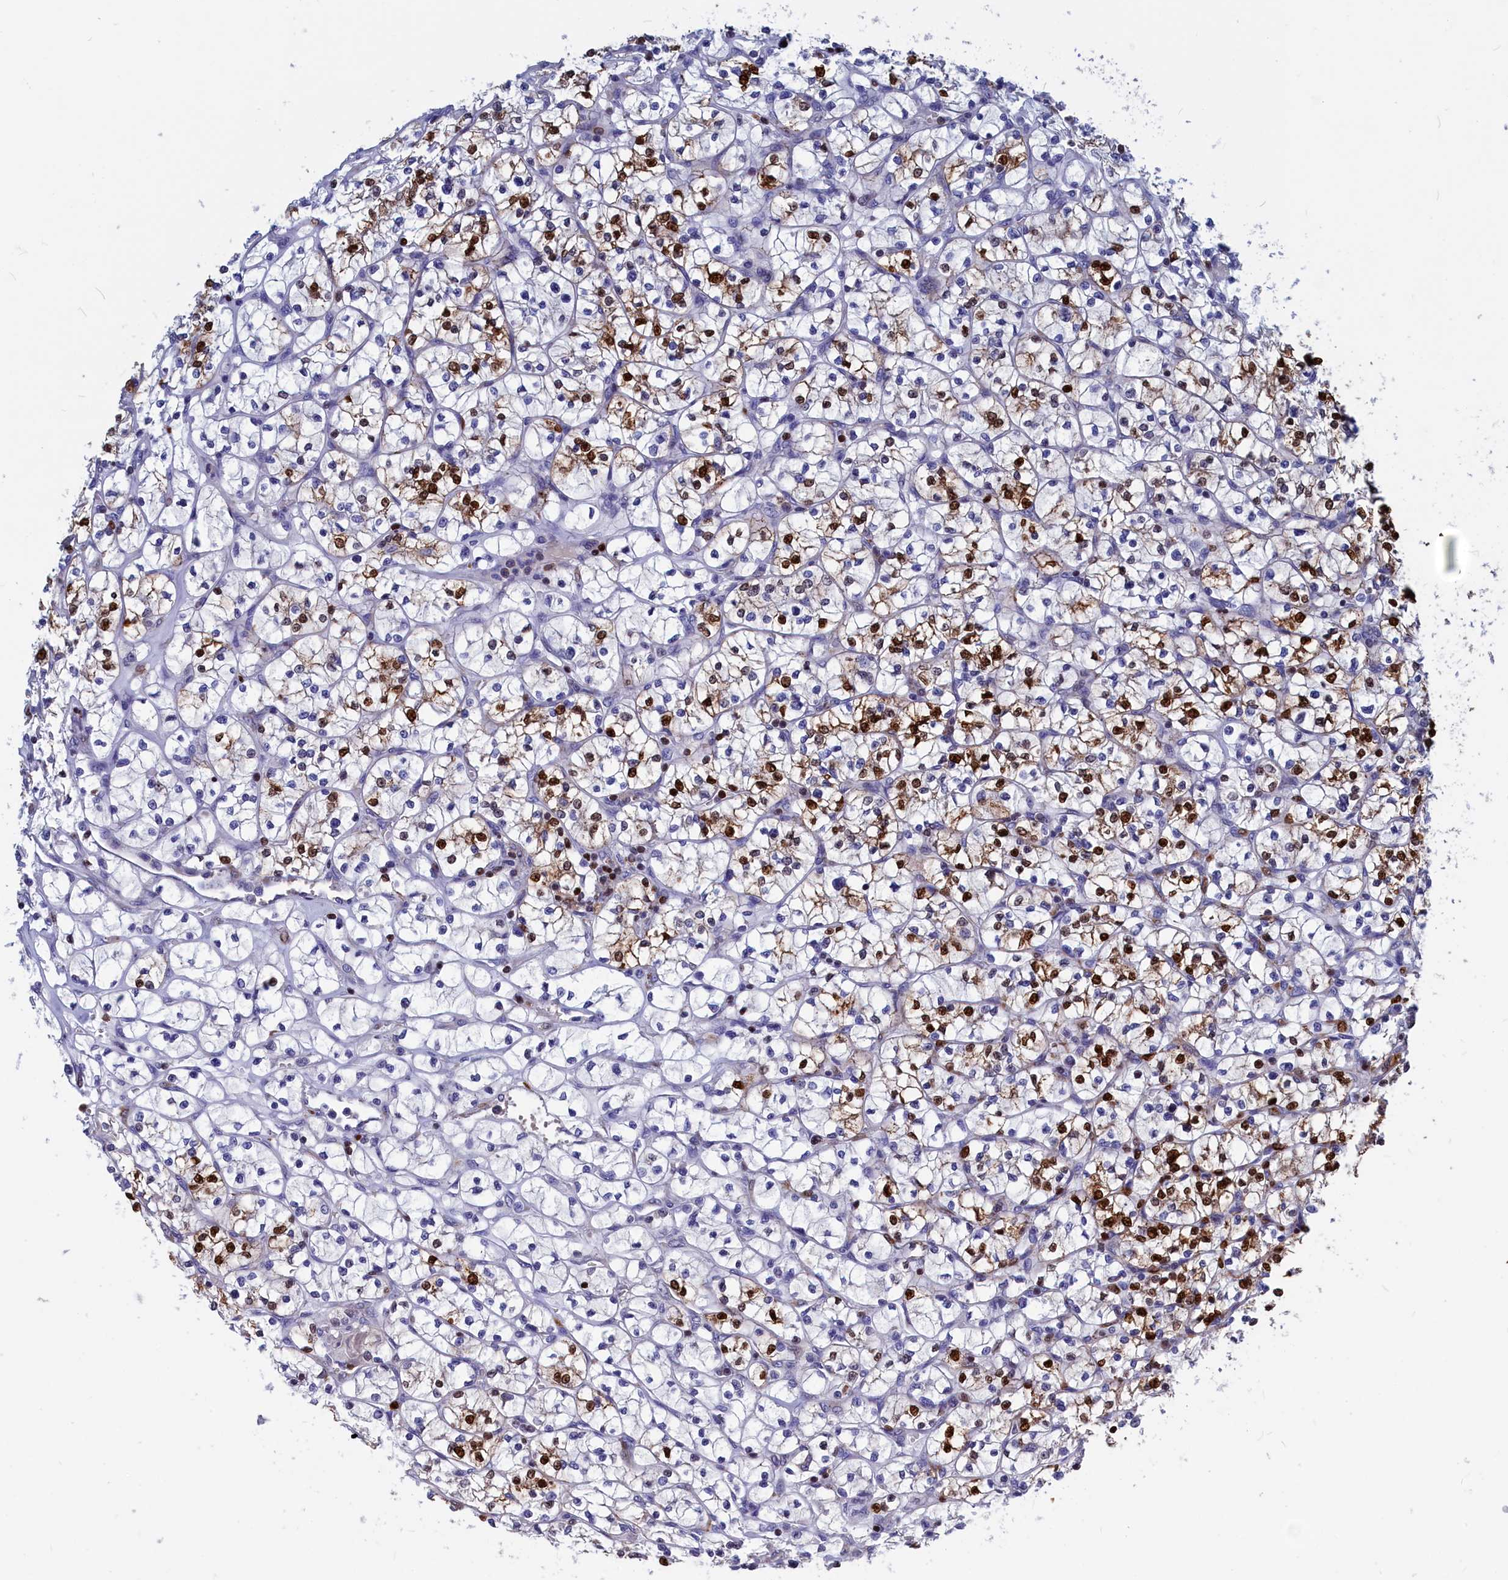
{"staining": {"intensity": "strong", "quantity": "<25%", "location": "nuclear"}, "tissue": "renal cancer", "cell_type": "Tumor cells", "image_type": "cancer", "snomed": [{"axis": "morphology", "description": "Adenocarcinoma, NOS"}, {"axis": "topography", "description": "Kidney"}], "caption": "A histopathology image of adenocarcinoma (renal) stained for a protein exhibits strong nuclear brown staining in tumor cells.", "gene": "CRIP1", "patient": {"sex": "female", "age": 64}}